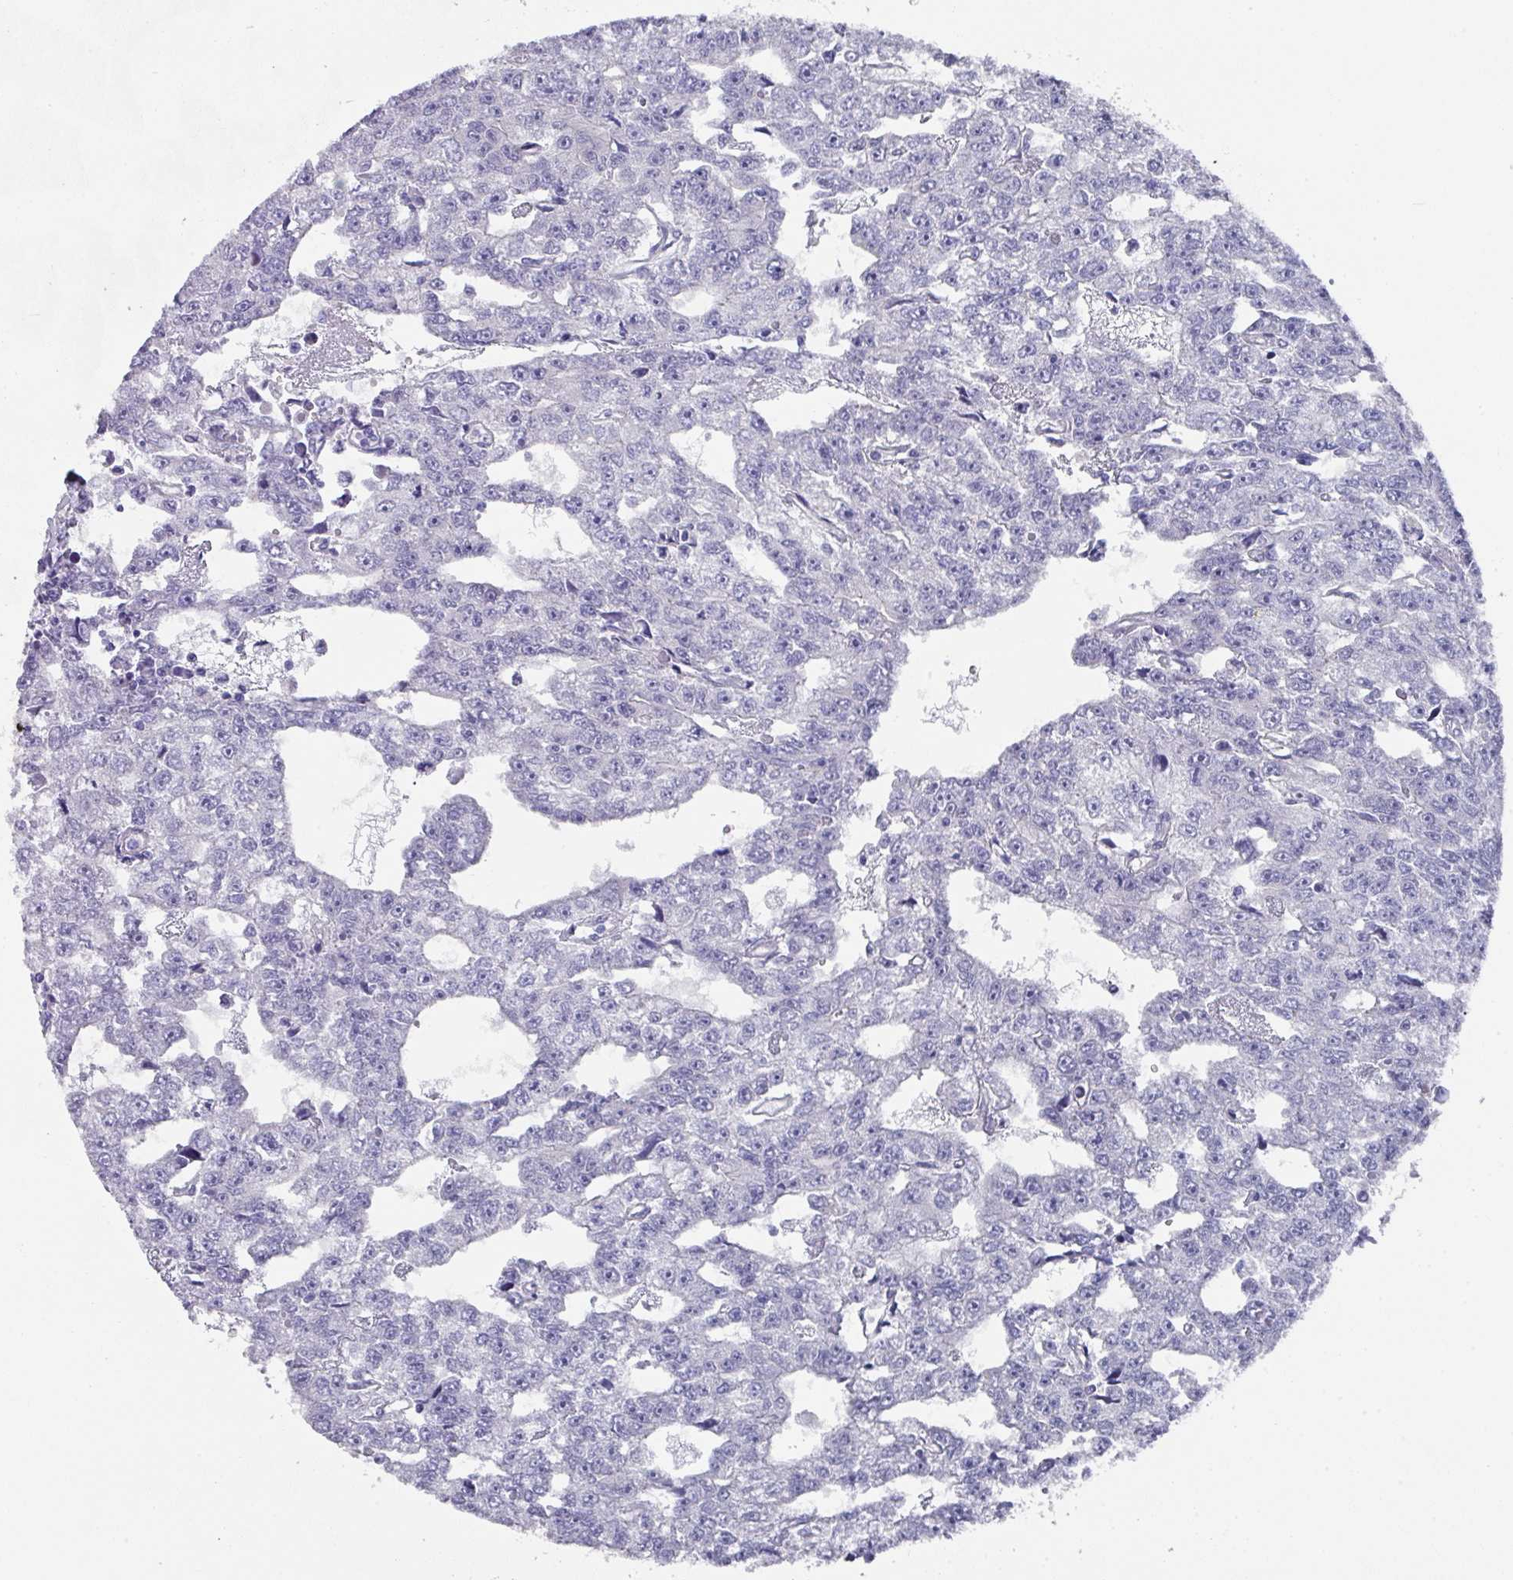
{"staining": {"intensity": "negative", "quantity": "none", "location": "none"}, "tissue": "testis cancer", "cell_type": "Tumor cells", "image_type": "cancer", "snomed": [{"axis": "morphology", "description": "Carcinoma, Embryonal, NOS"}, {"axis": "topography", "description": "Testis"}], "caption": "High power microscopy photomicrograph of an immunohistochemistry image of testis cancer, revealing no significant expression in tumor cells.", "gene": "DAZL", "patient": {"sex": "male", "age": 20}}